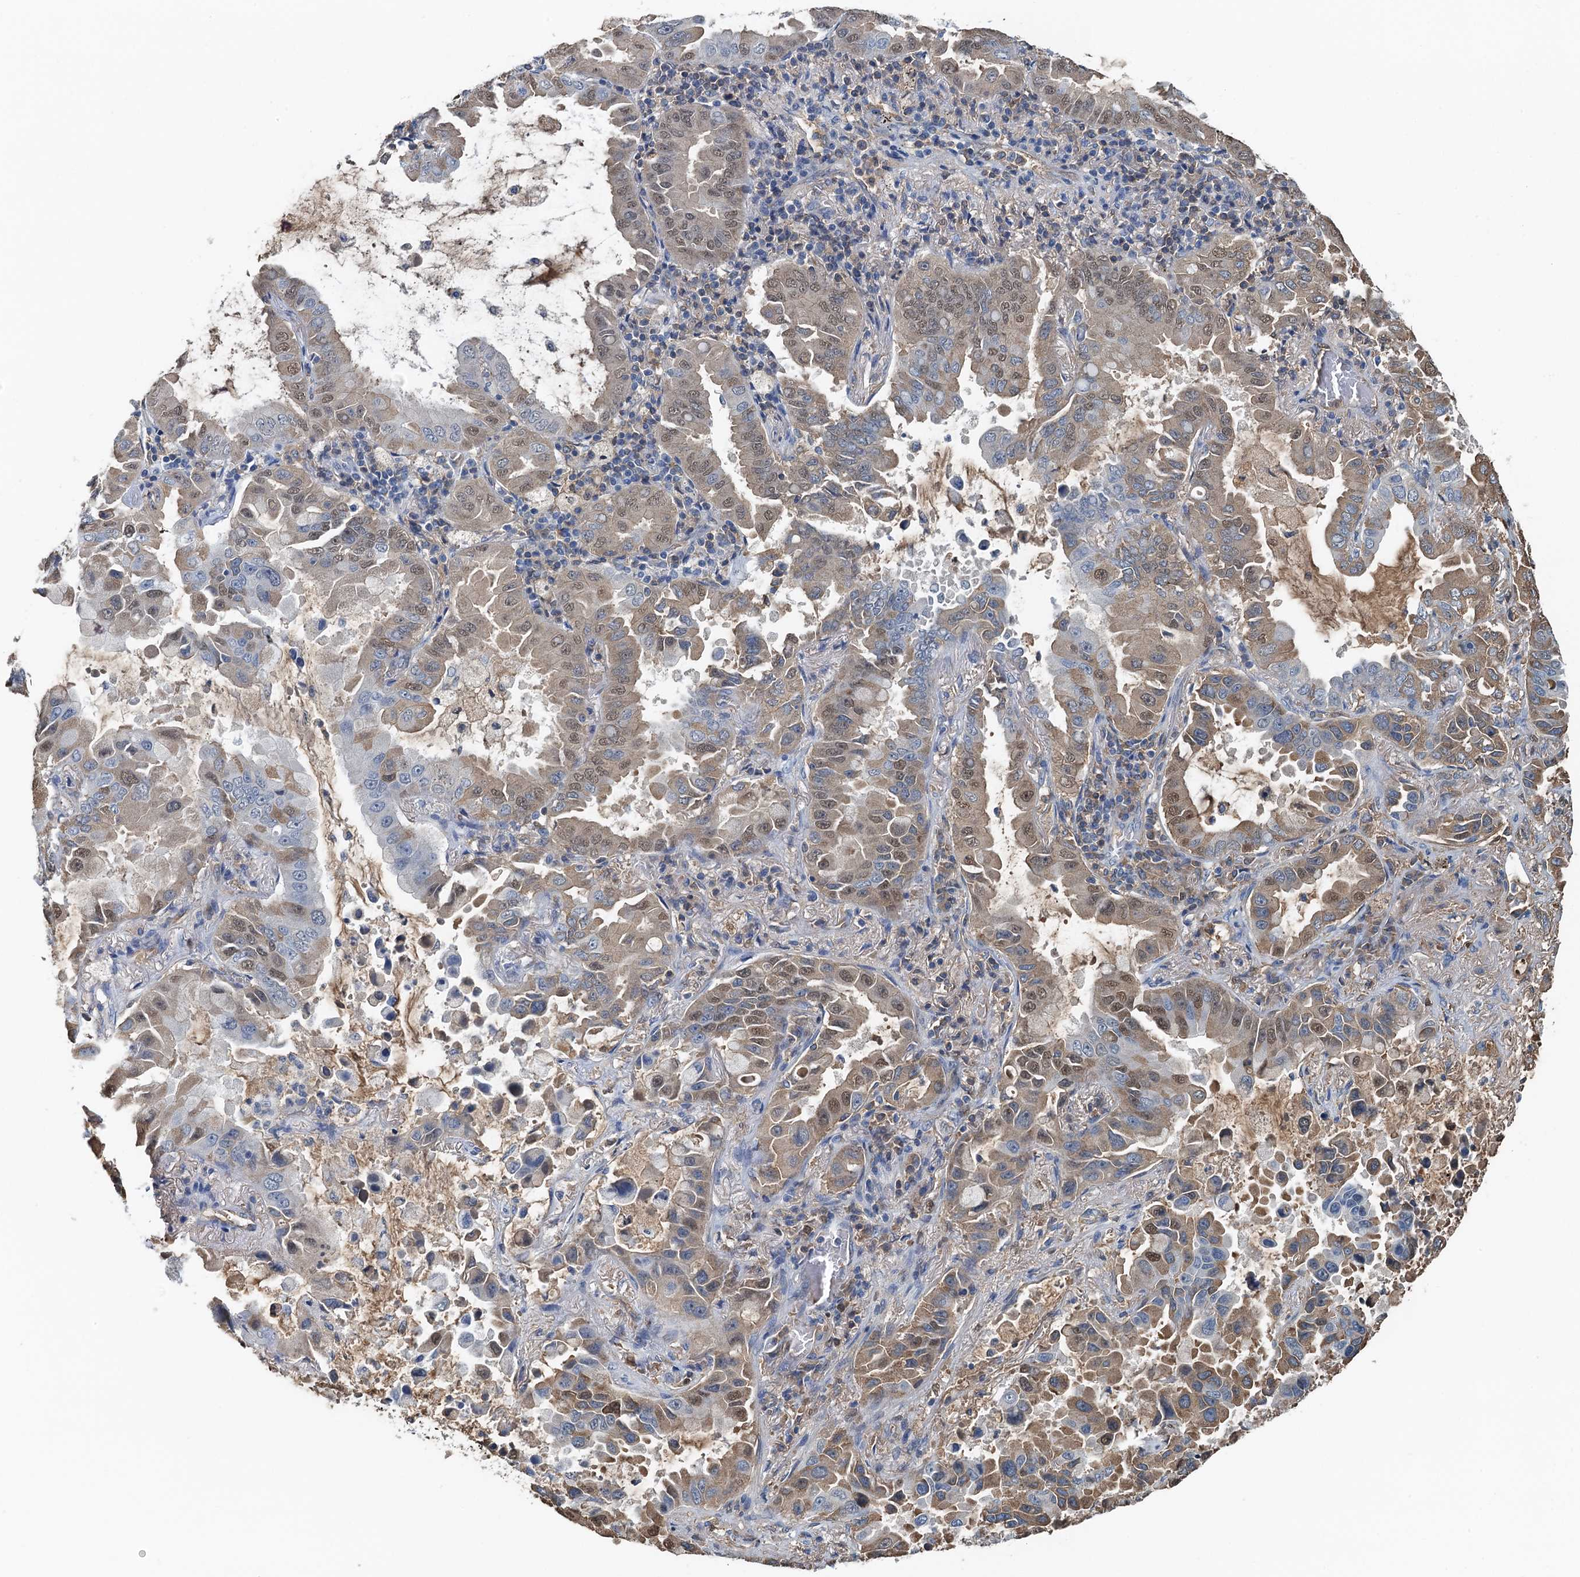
{"staining": {"intensity": "moderate", "quantity": "25%-75%", "location": "cytoplasmic/membranous,nuclear"}, "tissue": "lung cancer", "cell_type": "Tumor cells", "image_type": "cancer", "snomed": [{"axis": "morphology", "description": "Adenocarcinoma, NOS"}, {"axis": "topography", "description": "Lung"}], "caption": "Lung adenocarcinoma stained with immunohistochemistry (IHC) displays moderate cytoplasmic/membranous and nuclear expression in approximately 25%-75% of tumor cells.", "gene": "LSM14B", "patient": {"sex": "male", "age": 64}}